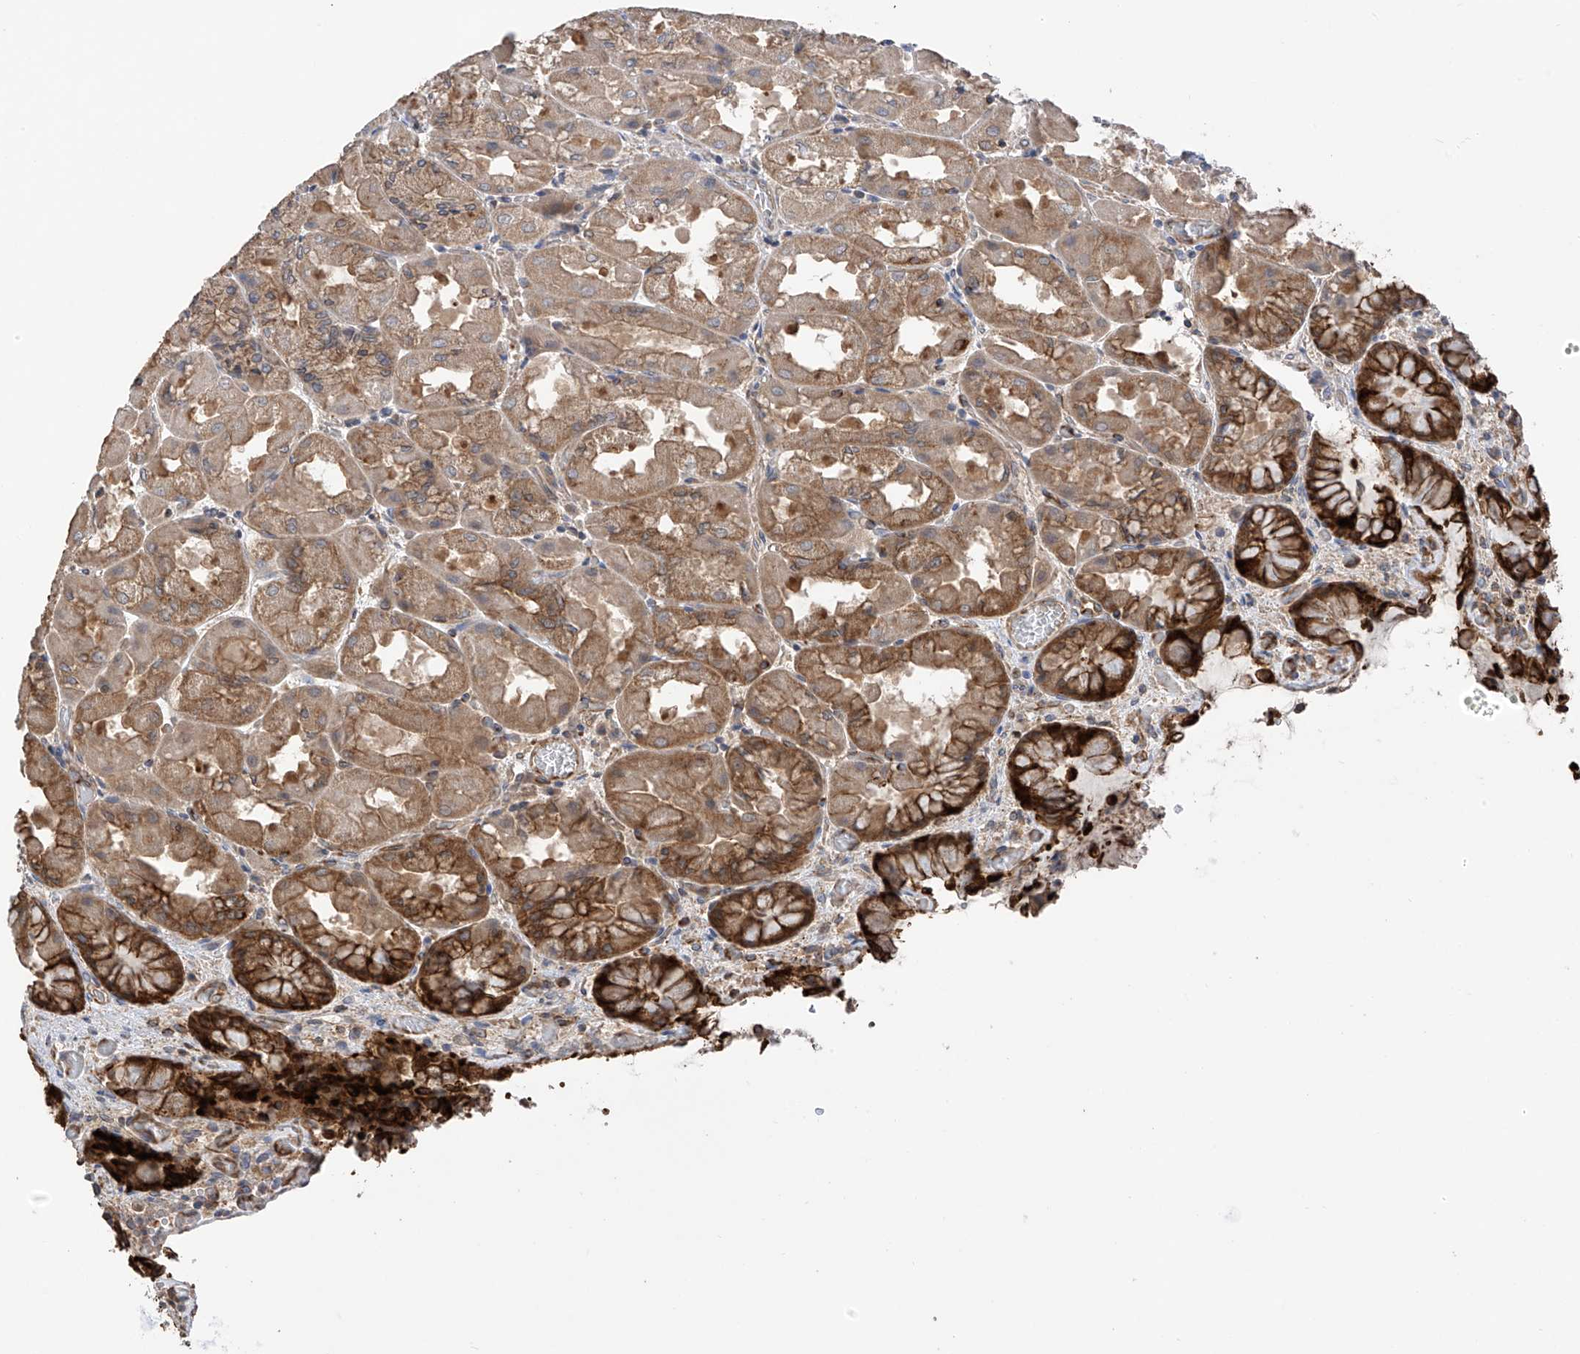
{"staining": {"intensity": "strong", "quantity": ">75%", "location": "cytoplasmic/membranous"}, "tissue": "stomach", "cell_type": "Glandular cells", "image_type": "normal", "snomed": [{"axis": "morphology", "description": "Normal tissue, NOS"}, {"axis": "topography", "description": "Stomach"}], "caption": "Unremarkable stomach was stained to show a protein in brown. There is high levels of strong cytoplasmic/membranous positivity in approximately >75% of glandular cells.", "gene": "RPAIN", "patient": {"sex": "female", "age": 61}}